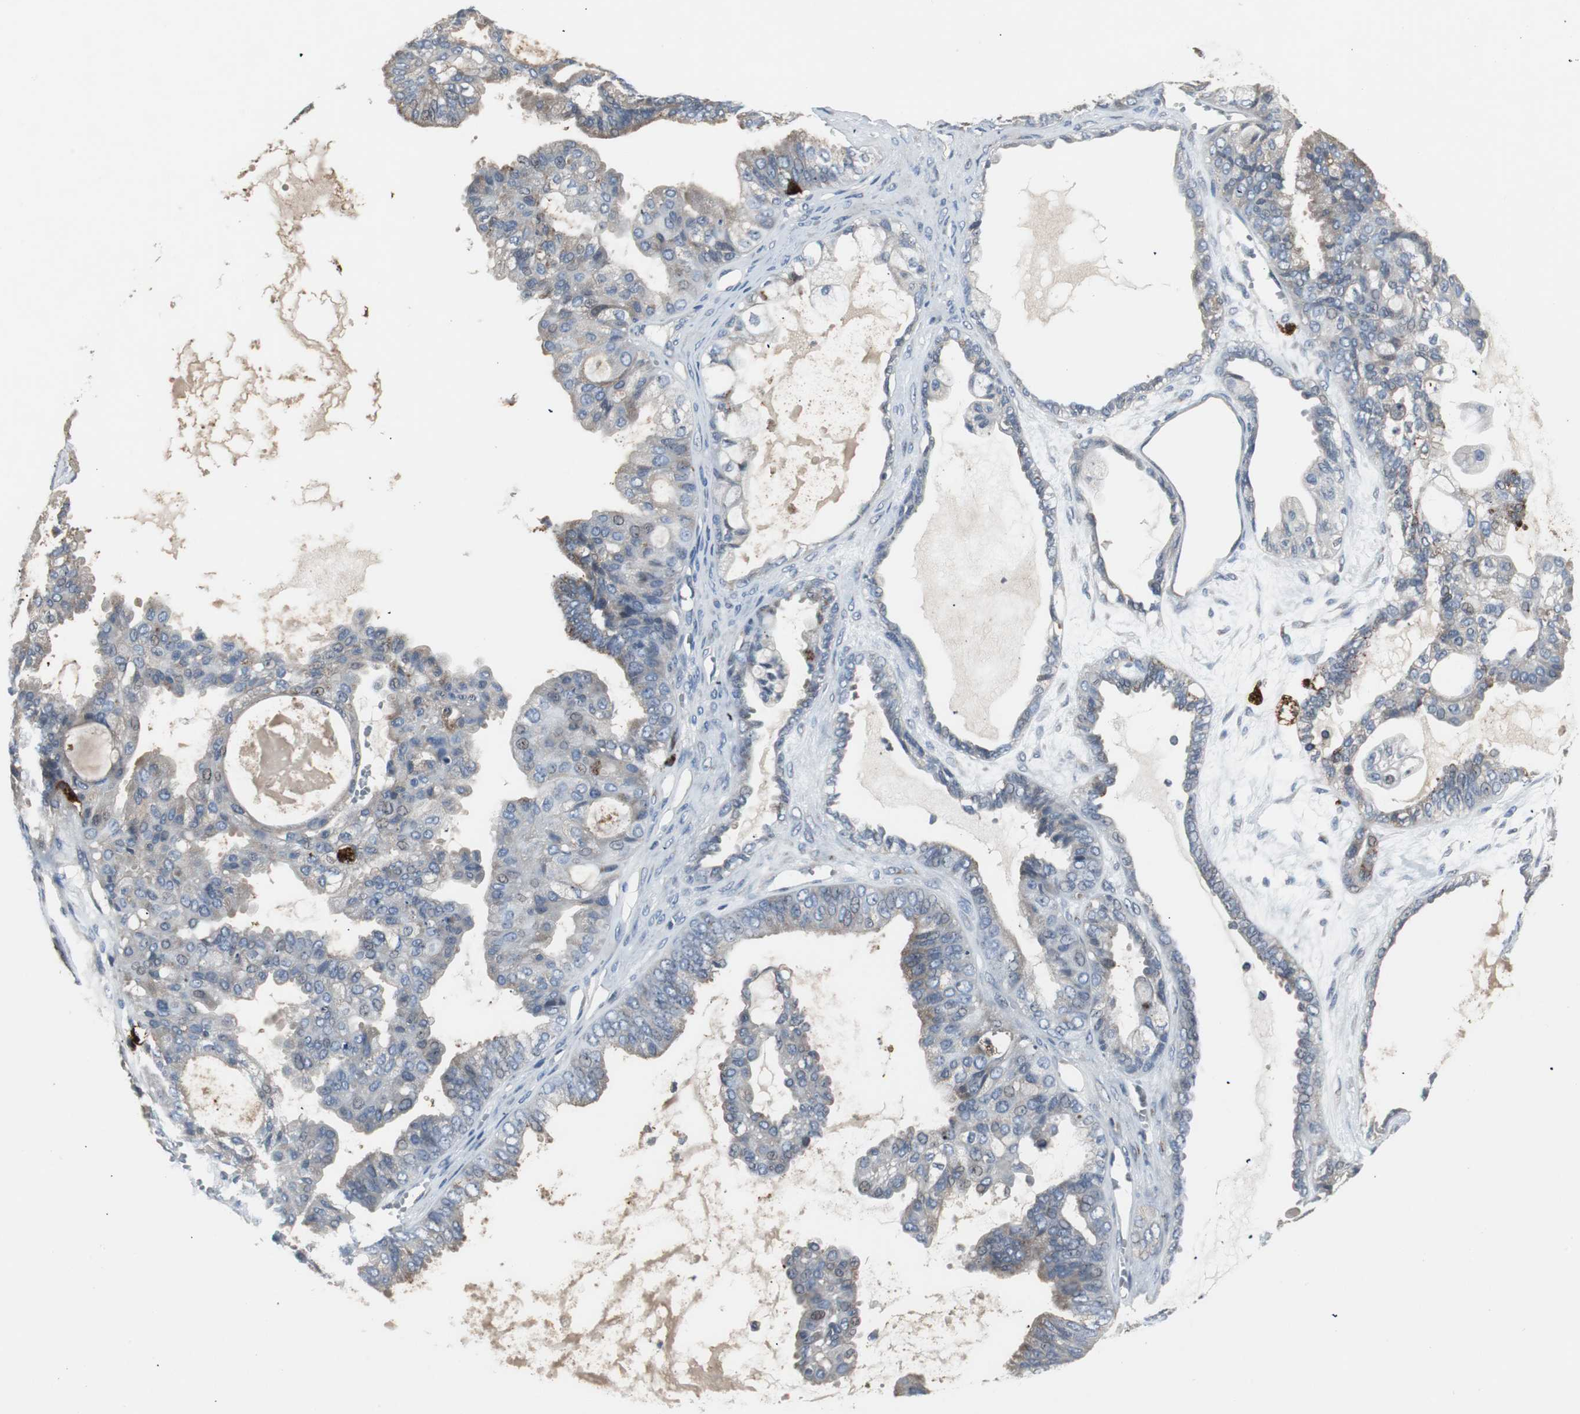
{"staining": {"intensity": "weak", "quantity": "25%-75%", "location": "cytoplasmic/membranous"}, "tissue": "ovarian cancer", "cell_type": "Tumor cells", "image_type": "cancer", "snomed": [{"axis": "morphology", "description": "Carcinoma, NOS"}, {"axis": "morphology", "description": "Carcinoma, endometroid"}, {"axis": "topography", "description": "Ovary"}], "caption": "This is a photomicrograph of immunohistochemistry staining of ovarian cancer, which shows weak positivity in the cytoplasmic/membranous of tumor cells.", "gene": "PCYT1B", "patient": {"sex": "female", "age": 50}}